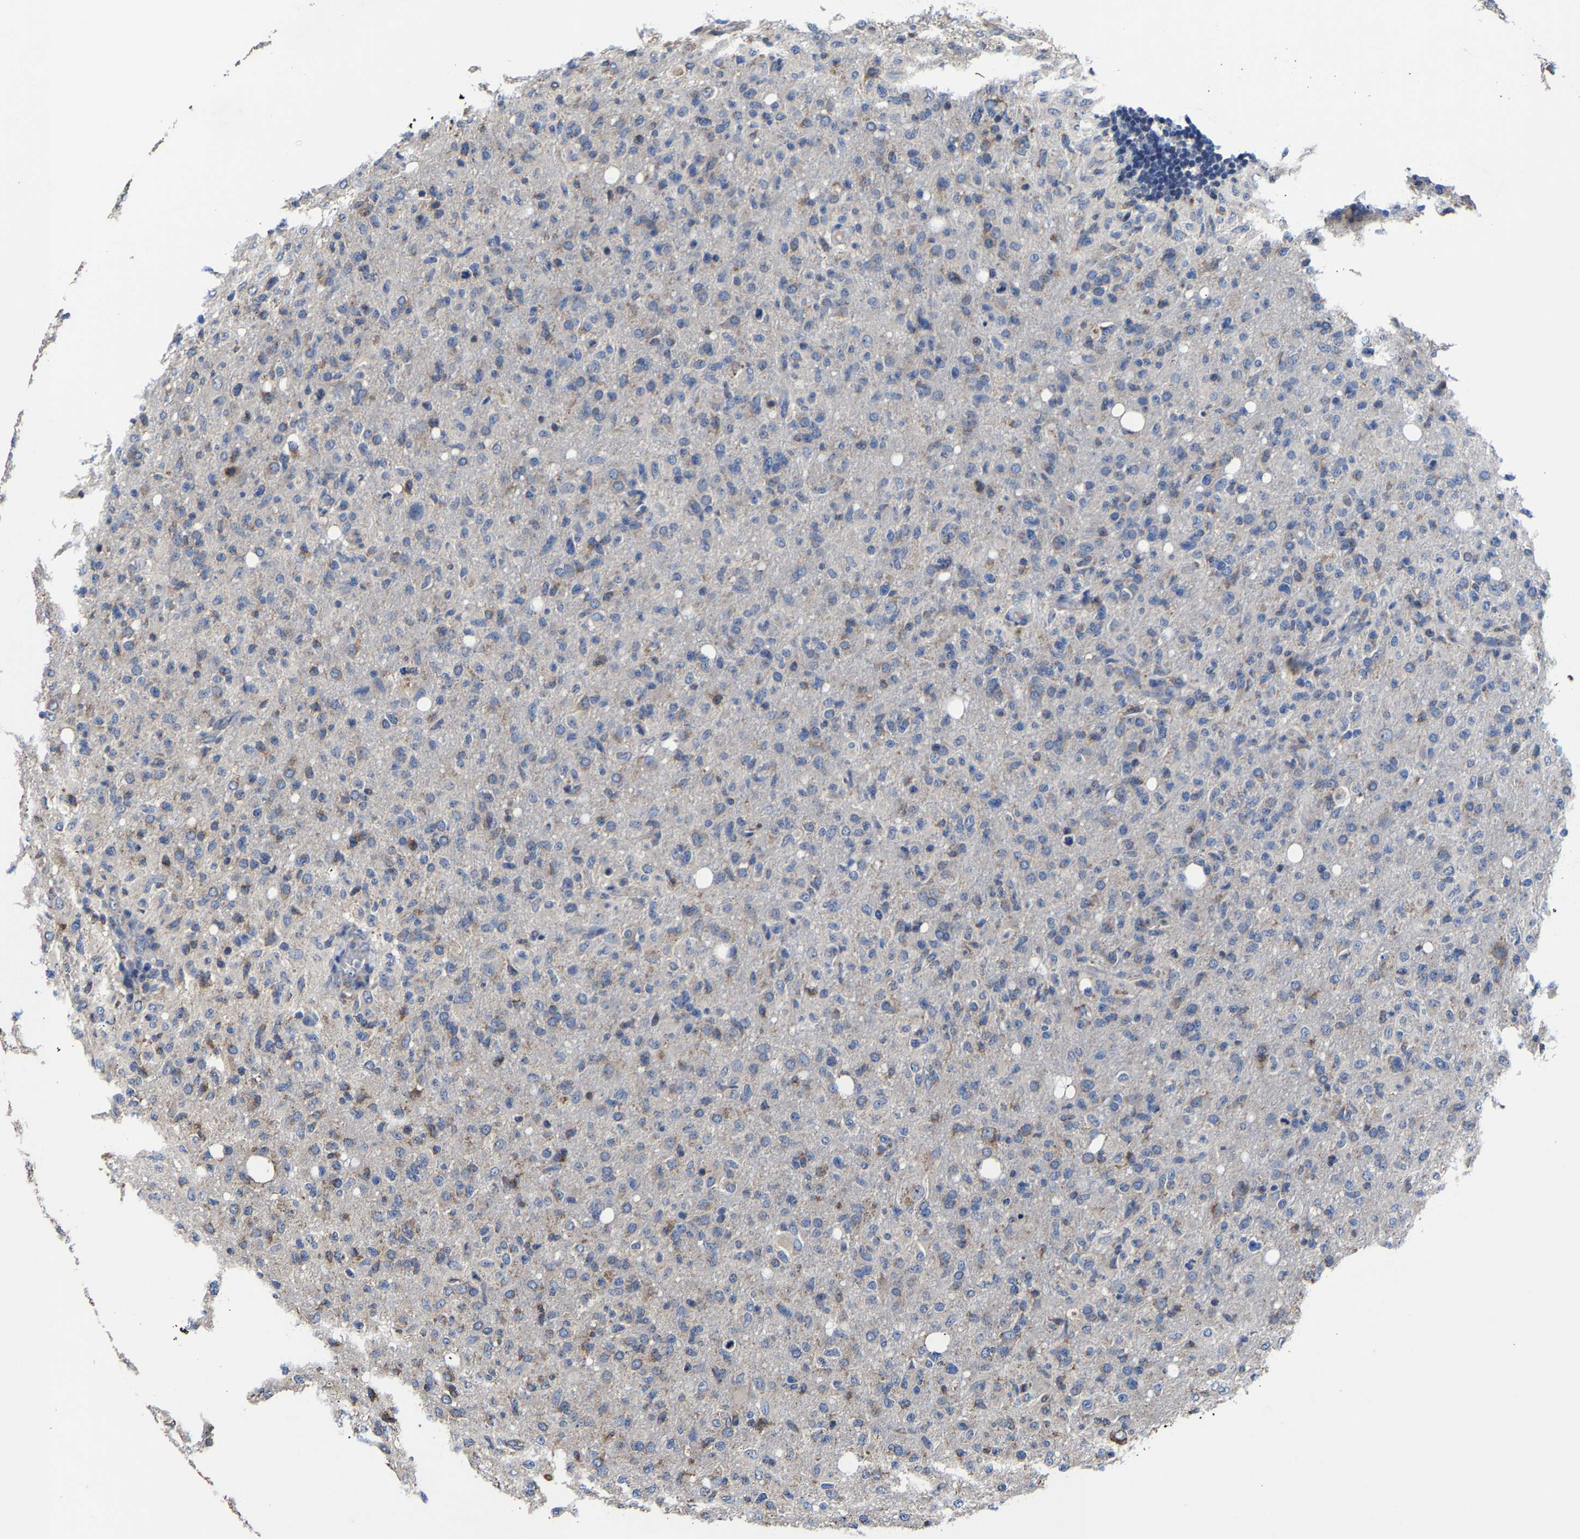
{"staining": {"intensity": "weak", "quantity": "<25%", "location": "cytoplasmic/membranous"}, "tissue": "glioma", "cell_type": "Tumor cells", "image_type": "cancer", "snomed": [{"axis": "morphology", "description": "Glioma, malignant, High grade"}, {"axis": "topography", "description": "Brain"}], "caption": "Immunohistochemistry photomicrograph of neoplastic tissue: malignant glioma (high-grade) stained with DAB reveals no significant protein expression in tumor cells.", "gene": "ZCCHC7", "patient": {"sex": "female", "age": 57}}